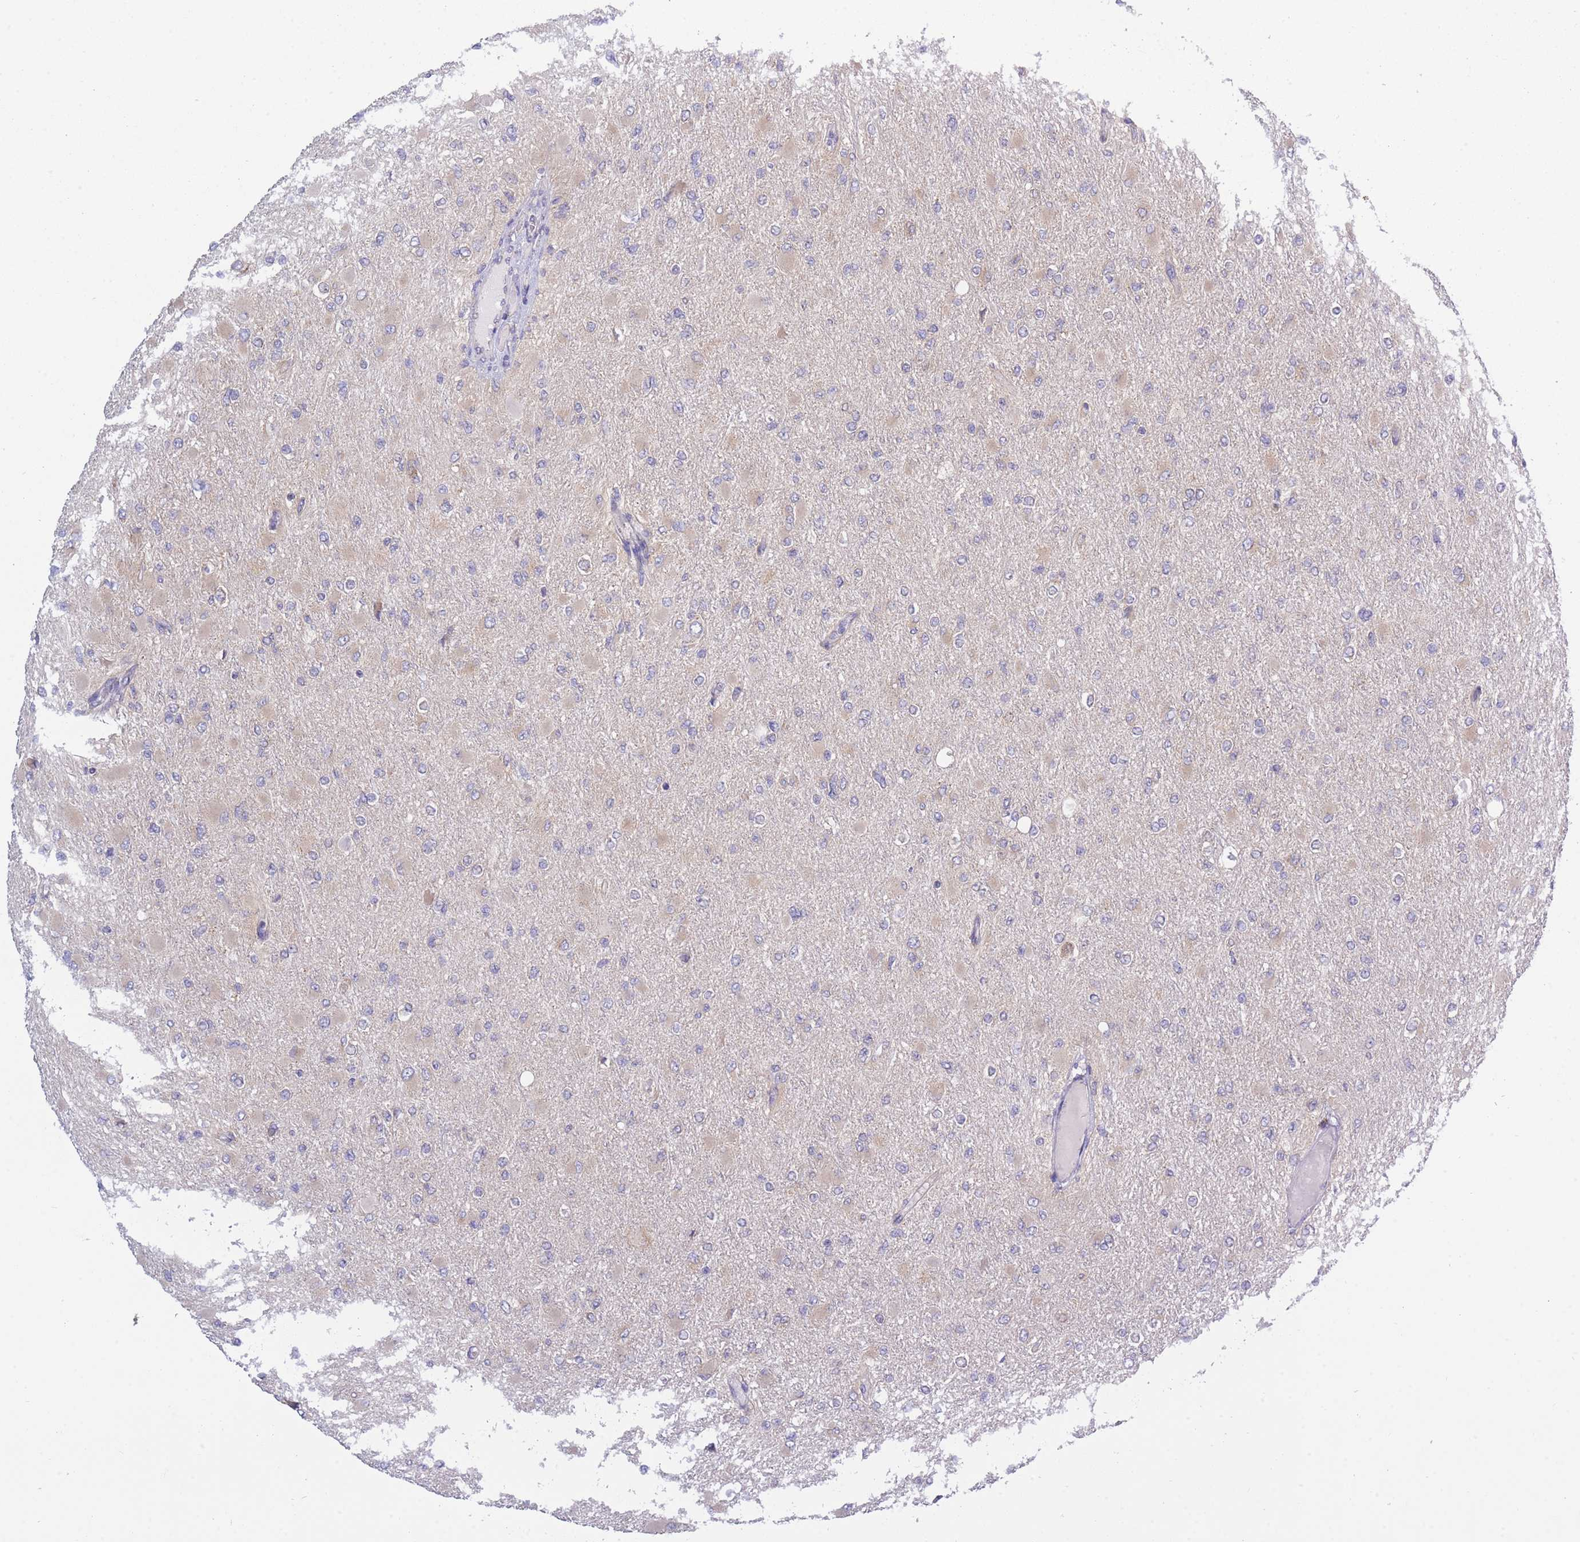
{"staining": {"intensity": "negative", "quantity": "none", "location": "none"}, "tissue": "glioma", "cell_type": "Tumor cells", "image_type": "cancer", "snomed": [{"axis": "morphology", "description": "Glioma, malignant, High grade"}, {"axis": "topography", "description": "Cerebral cortex"}], "caption": "Photomicrograph shows no significant protein staining in tumor cells of high-grade glioma (malignant).", "gene": "COPG2", "patient": {"sex": "female", "age": 36}}